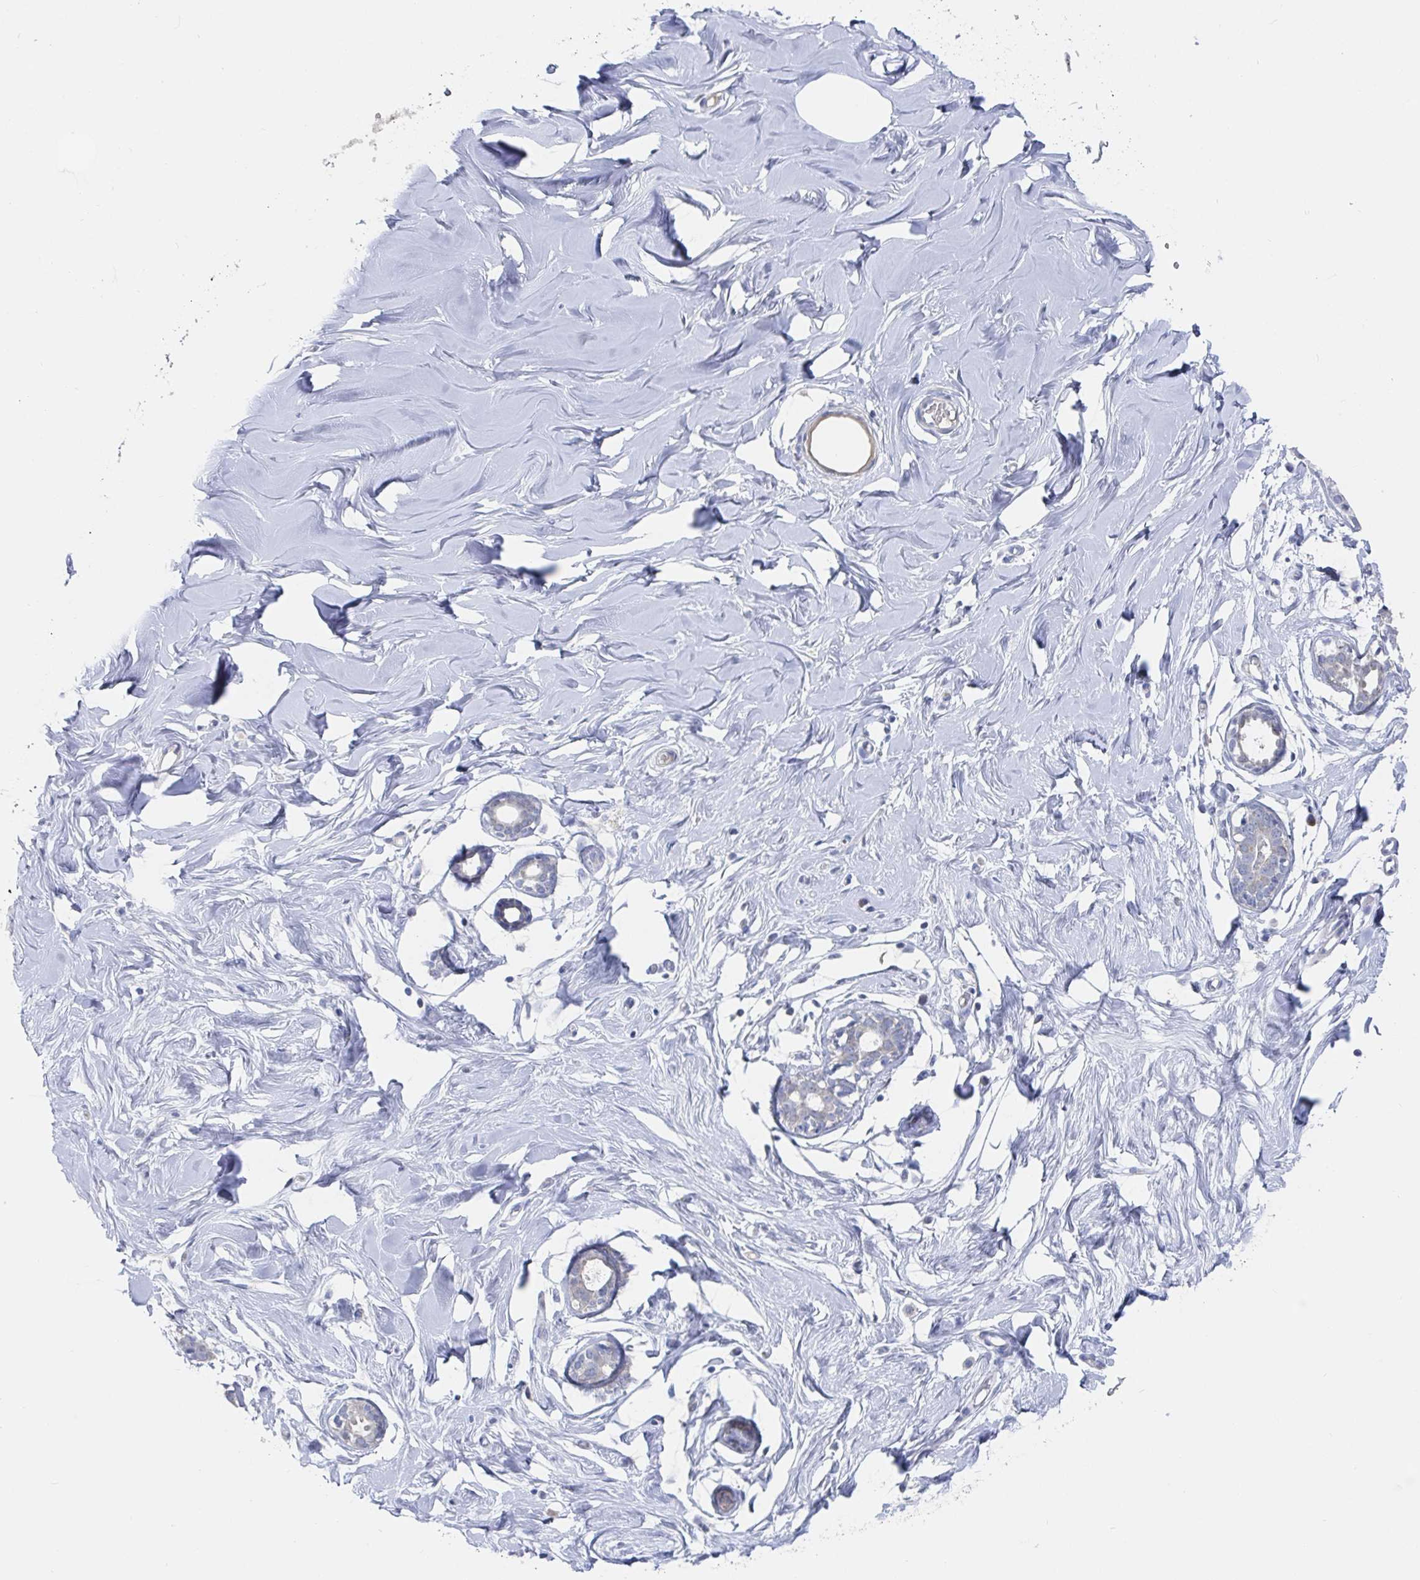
{"staining": {"intensity": "negative", "quantity": "none", "location": "none"}, "tissue": "breast", "cell_type": "Adipocytes", "image_type": "normal", "snomed": [{"axis": "morphology", "description": "Normal tissue, NOS"}, {"axis": "topography", "description": "Breast"}], "caption": "The immunohistochemistry image has no significant positivity in adipocytes of breast.", "gene": "ZNF100", "patient": {"sex": "female", "age": 27}}